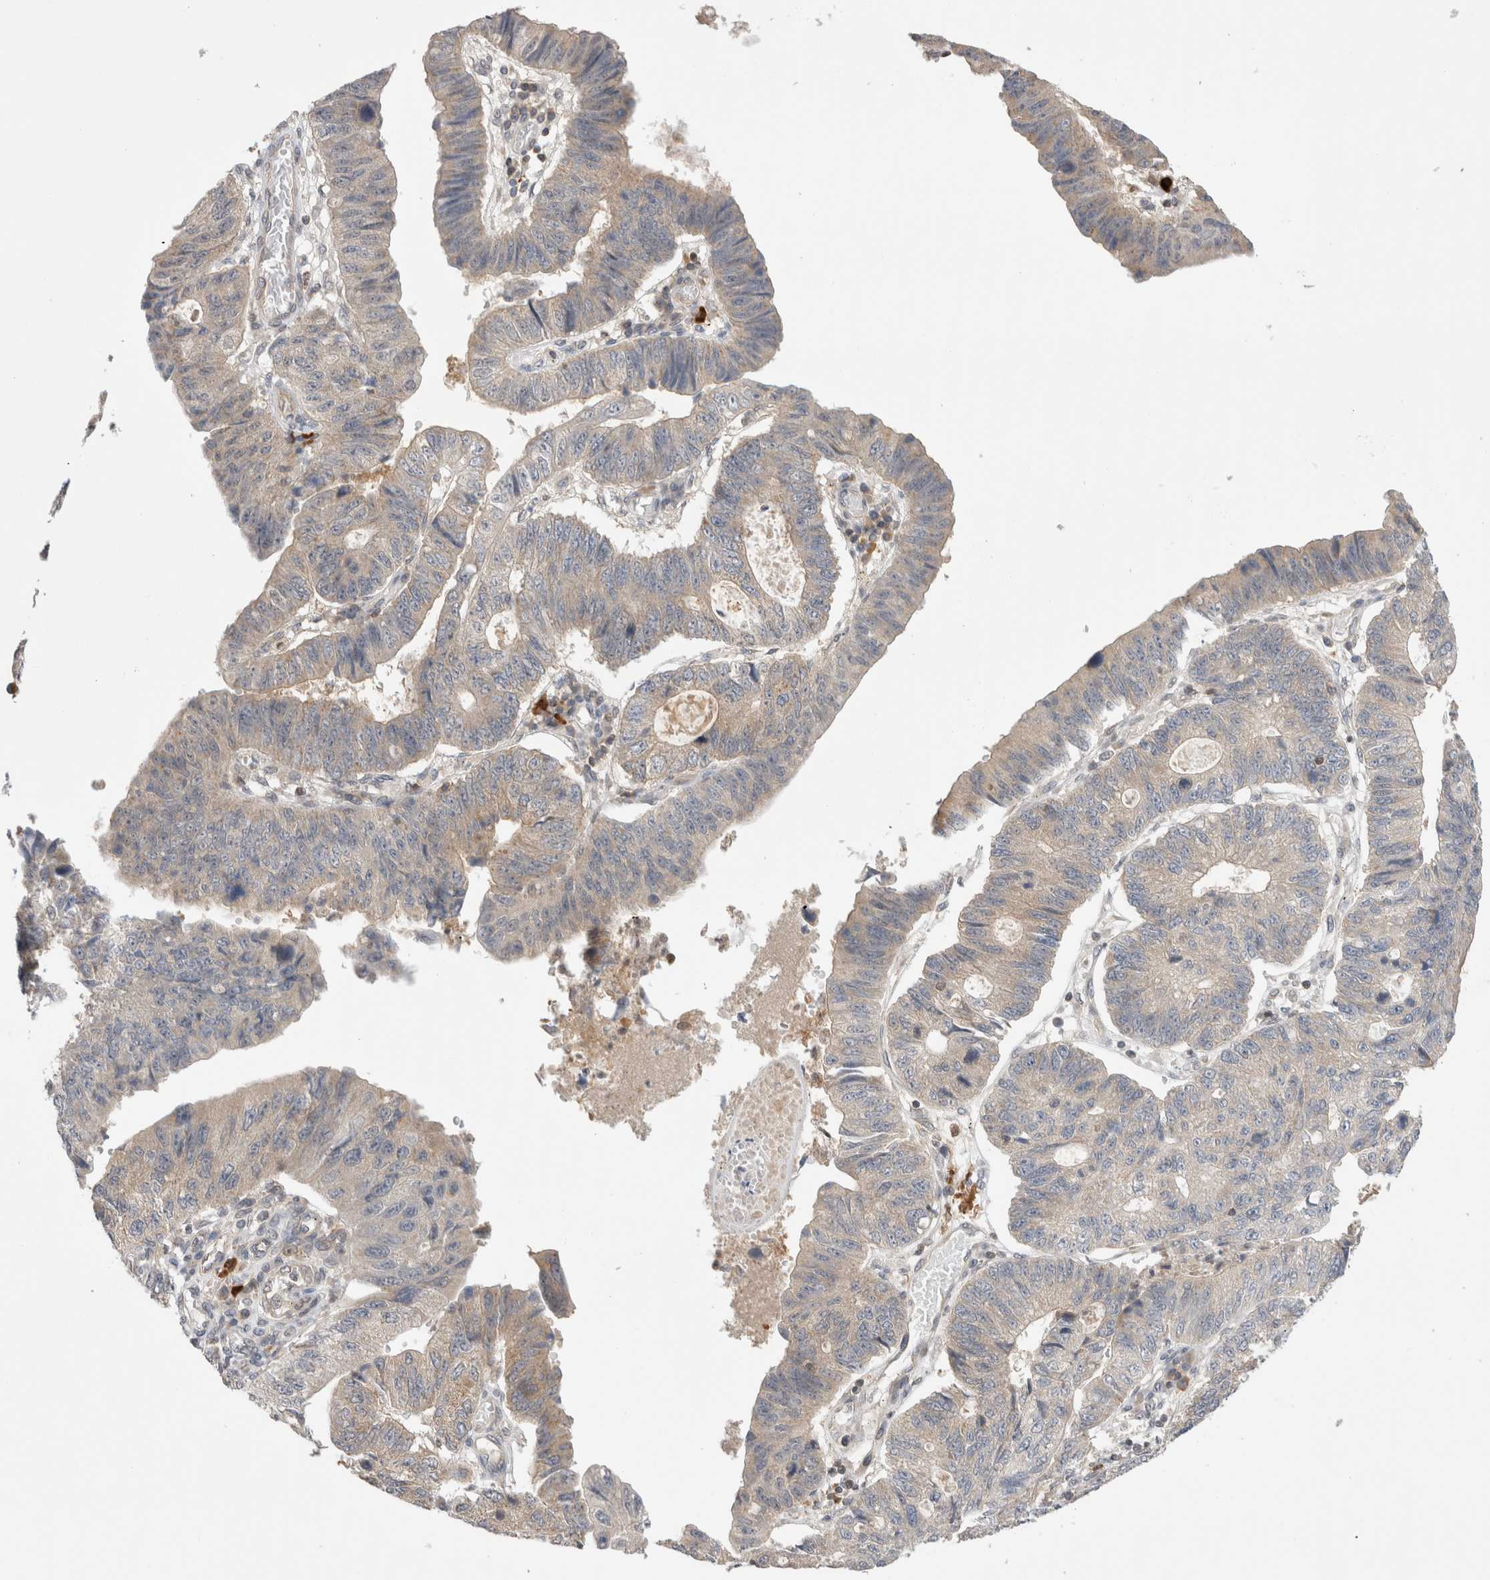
{"staining": {"intensity": "weak", "quantity": "25%-75%", "location": "cytoplasmic/membranous"}, "tissue": "stomach cancer", "cell_type": "Tumor cells", "image_type": "cancer", "snomed": [{"axis": "morphology", "description": "Adenocarcinoma, NOS"}, {"axis": "topography", "description": "Stomach"}], "caption": "Immunohistochemistry (DAB) staining of stomach adenocarcinoma shows weak cytoplasmic/membranous protein expression in approximately 25%-75% of tumor cells.", "gene": "NFKB1", "patient": {"sex": "male", "age": 59}}